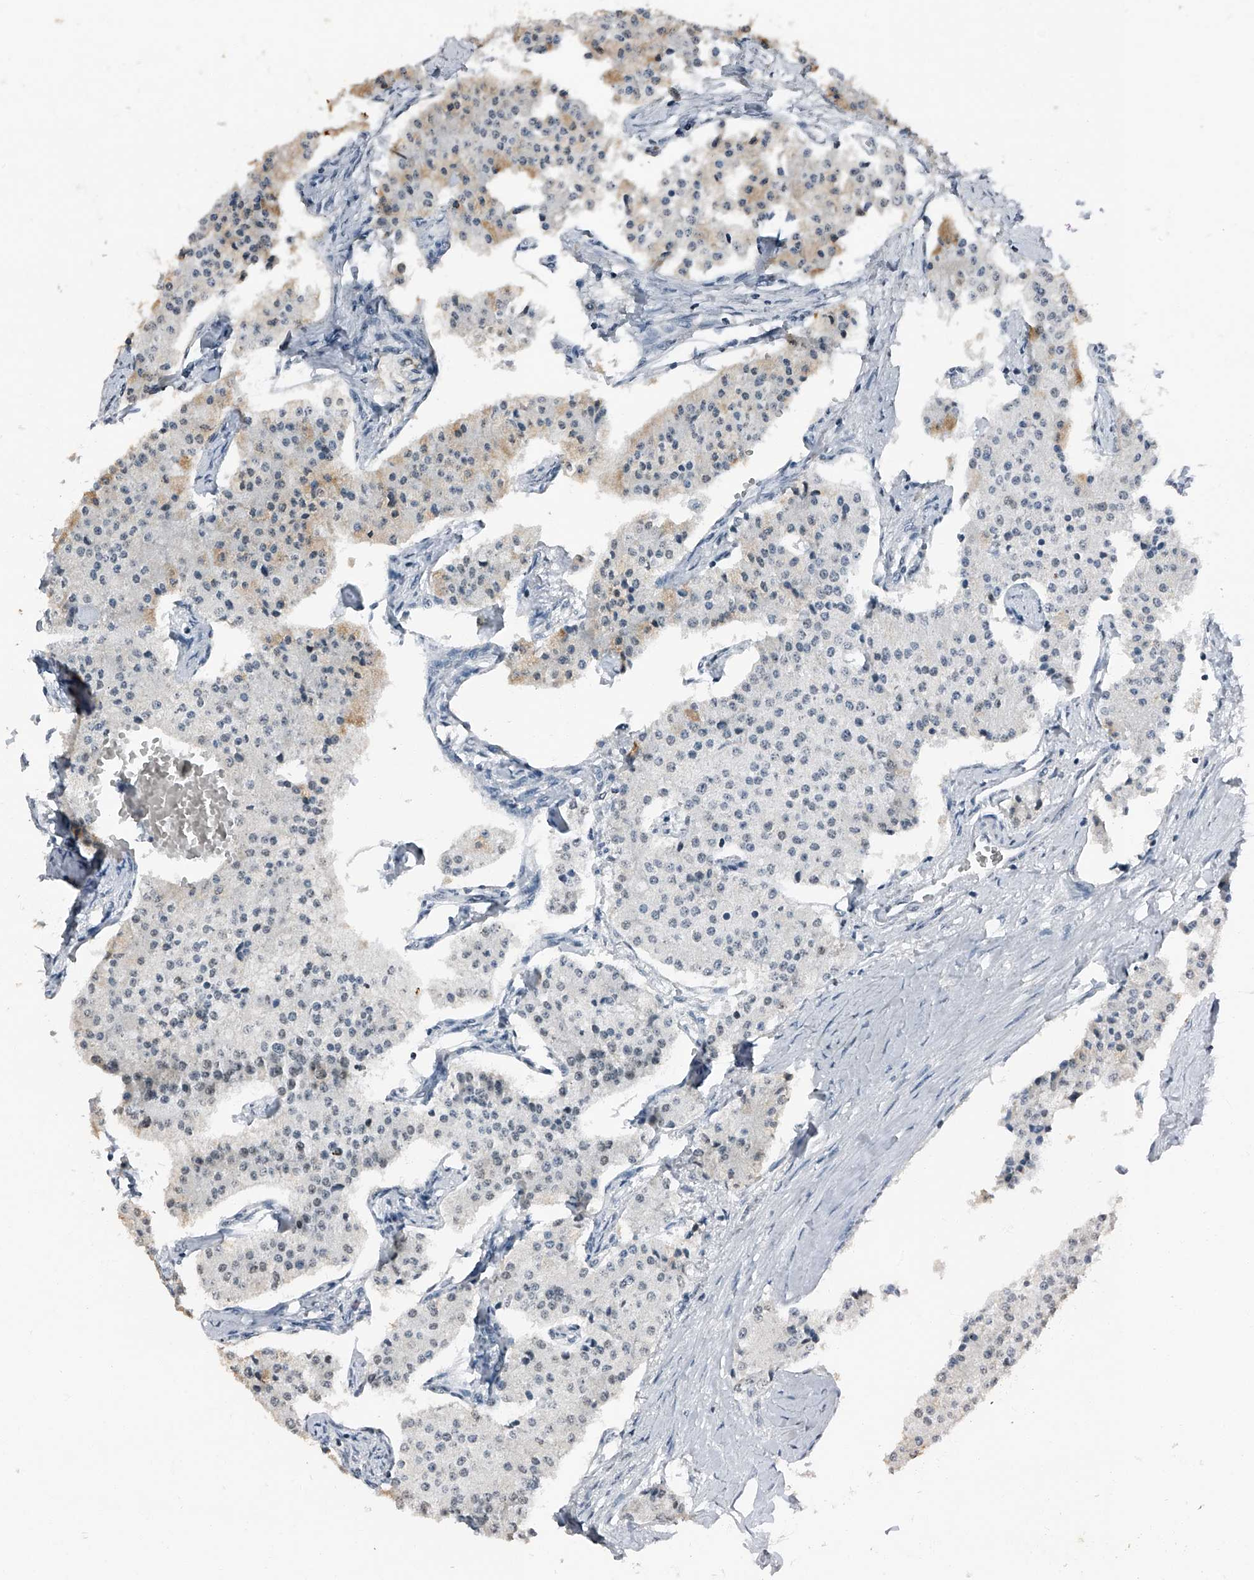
{"staining": {"intensity": "weak", "quantity": "<25%", "location": "cytoplasmic/membranous,nuclear"}, "tissue": "carcinoid", "cell_type": "Tumor cells", "image_type": "cancer", "snomed": [{"axis": "morphology", "description": "Carcinoid, malignant, NOS"}, {"axis": "topography", "description": "Colon"}], "caption": "Tumor cells show no significant protein positivity in malignant carcinoid.", "gene": "TCOF1", "patient": {"sex": "female", "age": 52}}